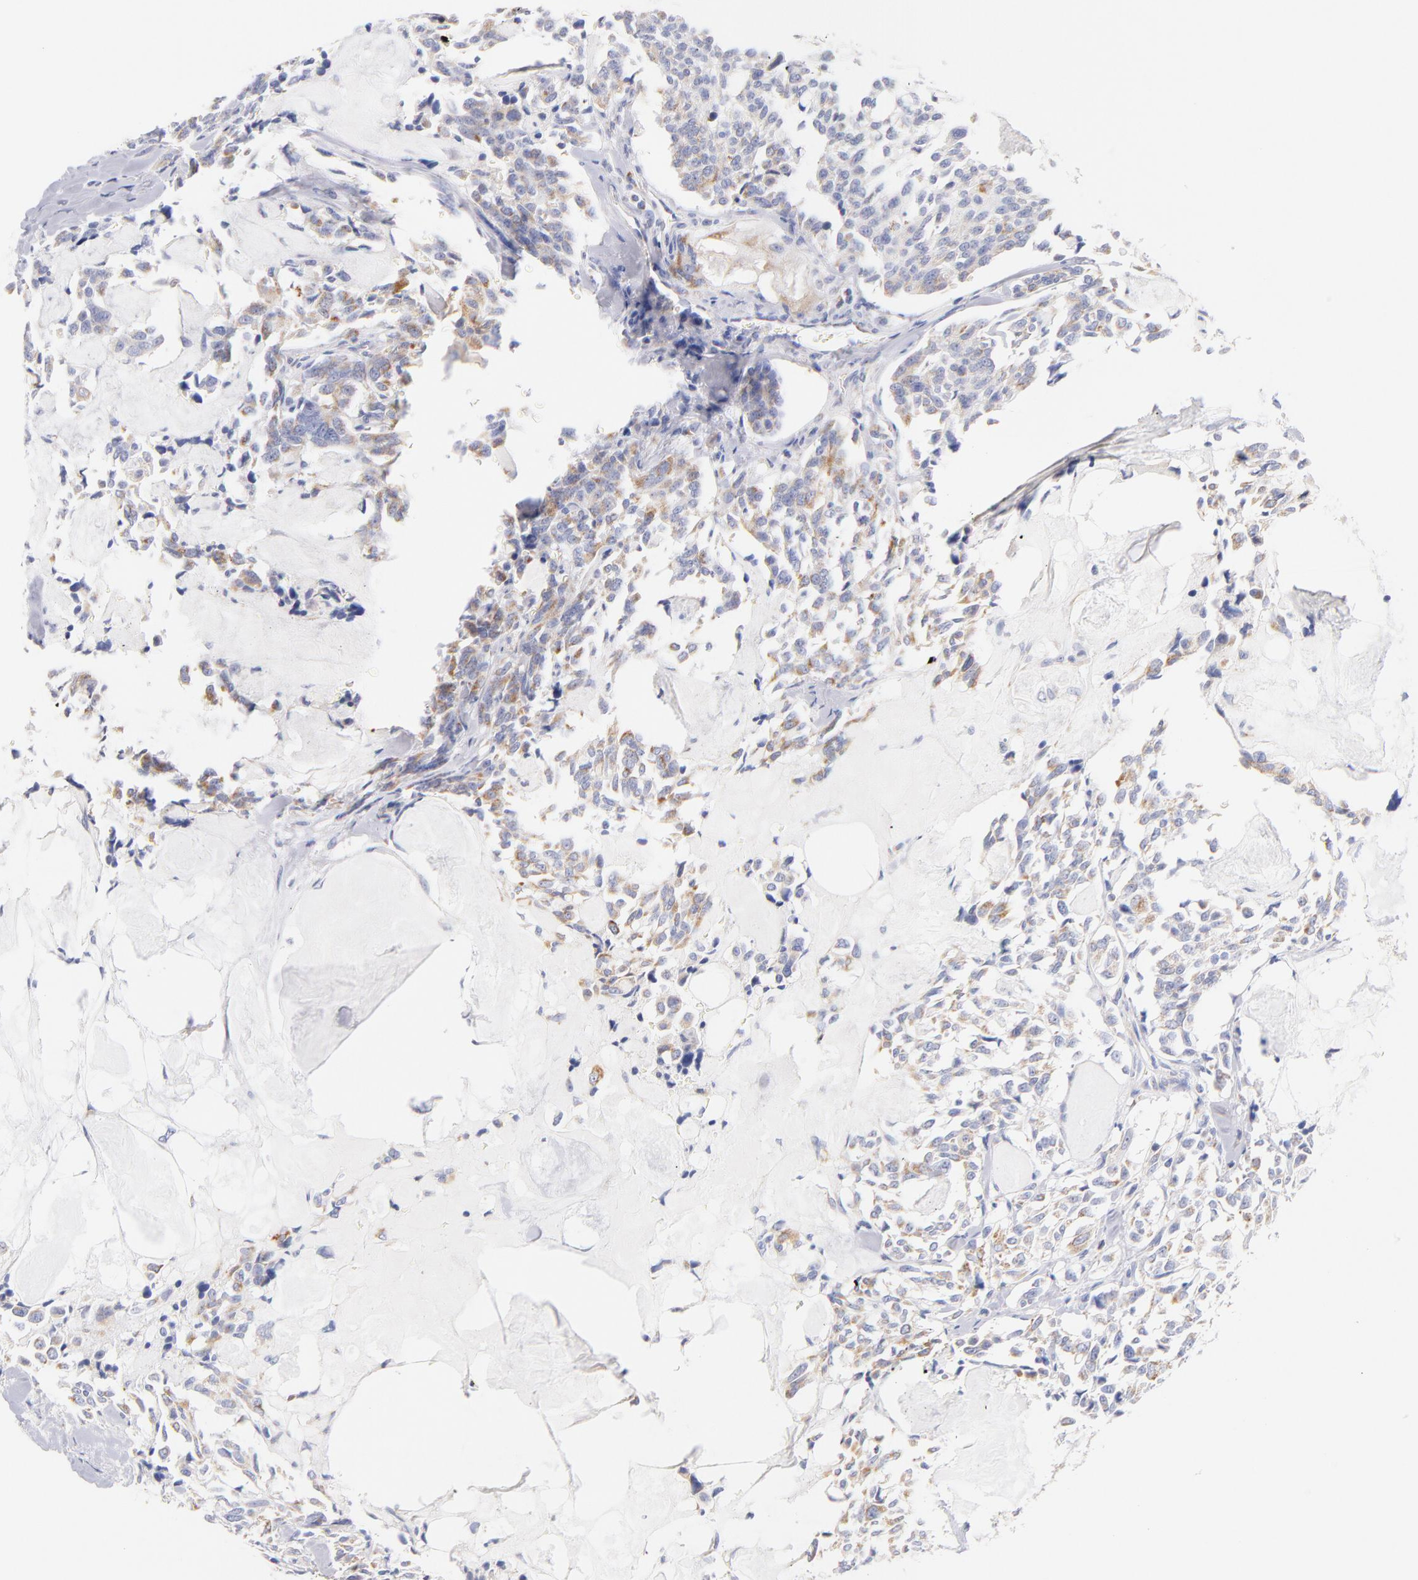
{"staining": {"intensity": "weak", "quantity": ">75%", "location": "cytoplasmic/membranous"}, "tissue": "thyroid cancer", "cell_type": "Tumor cells", "image_type": "cancer", "snomed": [{"axis": "morphology", "description": "Carcinoma, NOS"}, {"axis": "morphology", "description": "Carcinoid, malignant, NOS"}, {"axis": "topography", "description": "Thyroid gland"}], "caption": "Approximately >75% of tumor cells in carcinoma (thyroid) exhibit weak cytoplasmic/membranous protein expression as visualized by brown immunohistochemical staining.", "gene": "AIFM1", "patient": {"sex": "male", "age": 33}}